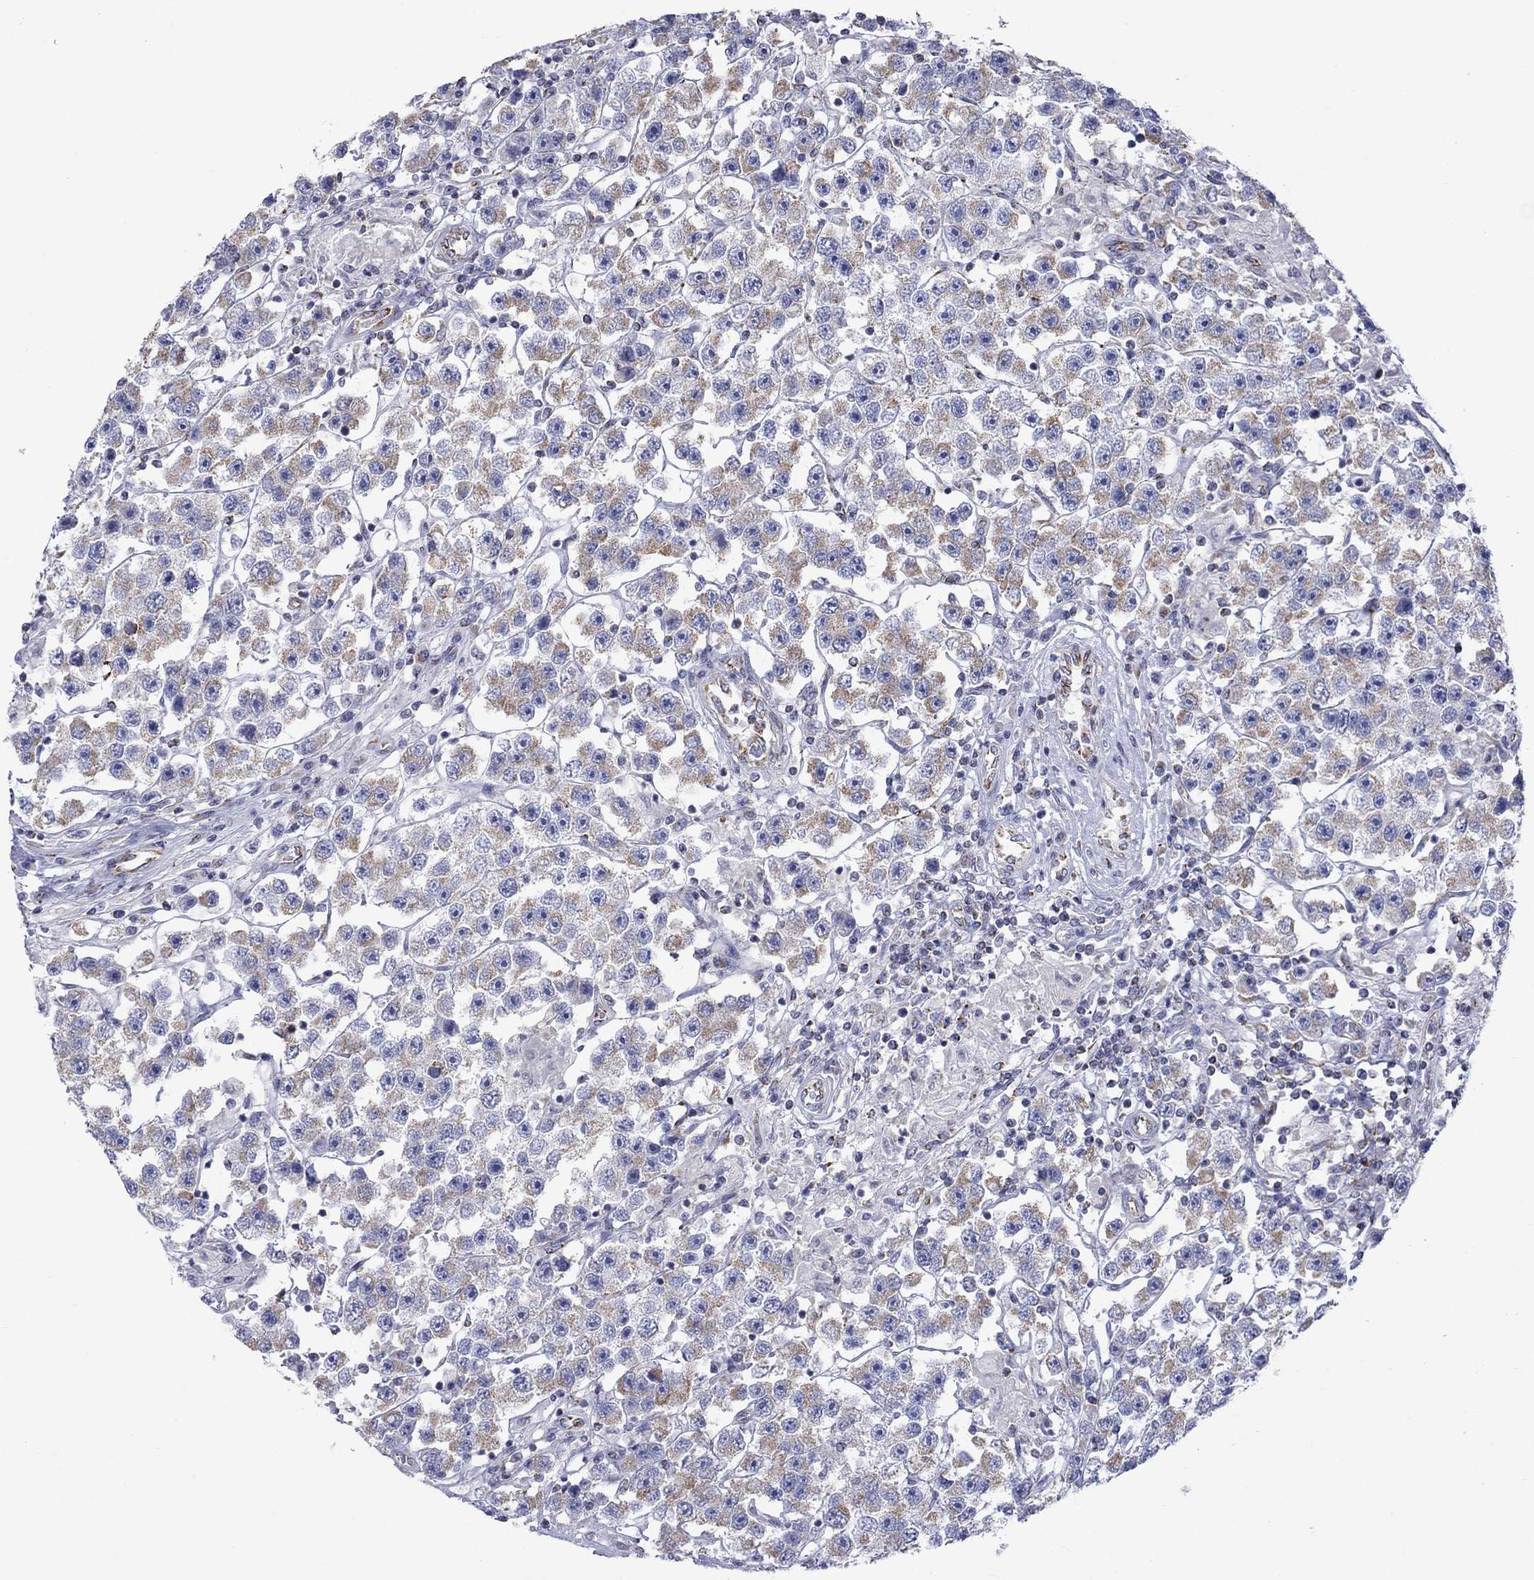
{"staining": {"intensity": "weak", "quantity": "25%-75%", "location": "cytoplasmic/membranous"}, "tissue": "testis cancer", "cell_type": "Tumor cells", "image_type": "cancer", "snomed": [{"axis": "morphology", "description": "Seminoma, NOS"}, {"axis": "topography", "description": "Testis"}], "caption": "Immunohistochemical staining of human testis cancer displays low levels of weak cytoplasmic/membranous expression in about 25%-75% of tumor cells. (Stains: DAB (3,3'-diaminobenzidine) in brown, nuclei in blue, Microscopy: brightfield microscopy at high magnification).", "gene": "CISD1", "patient": {"sex": "male", "age": 45}}